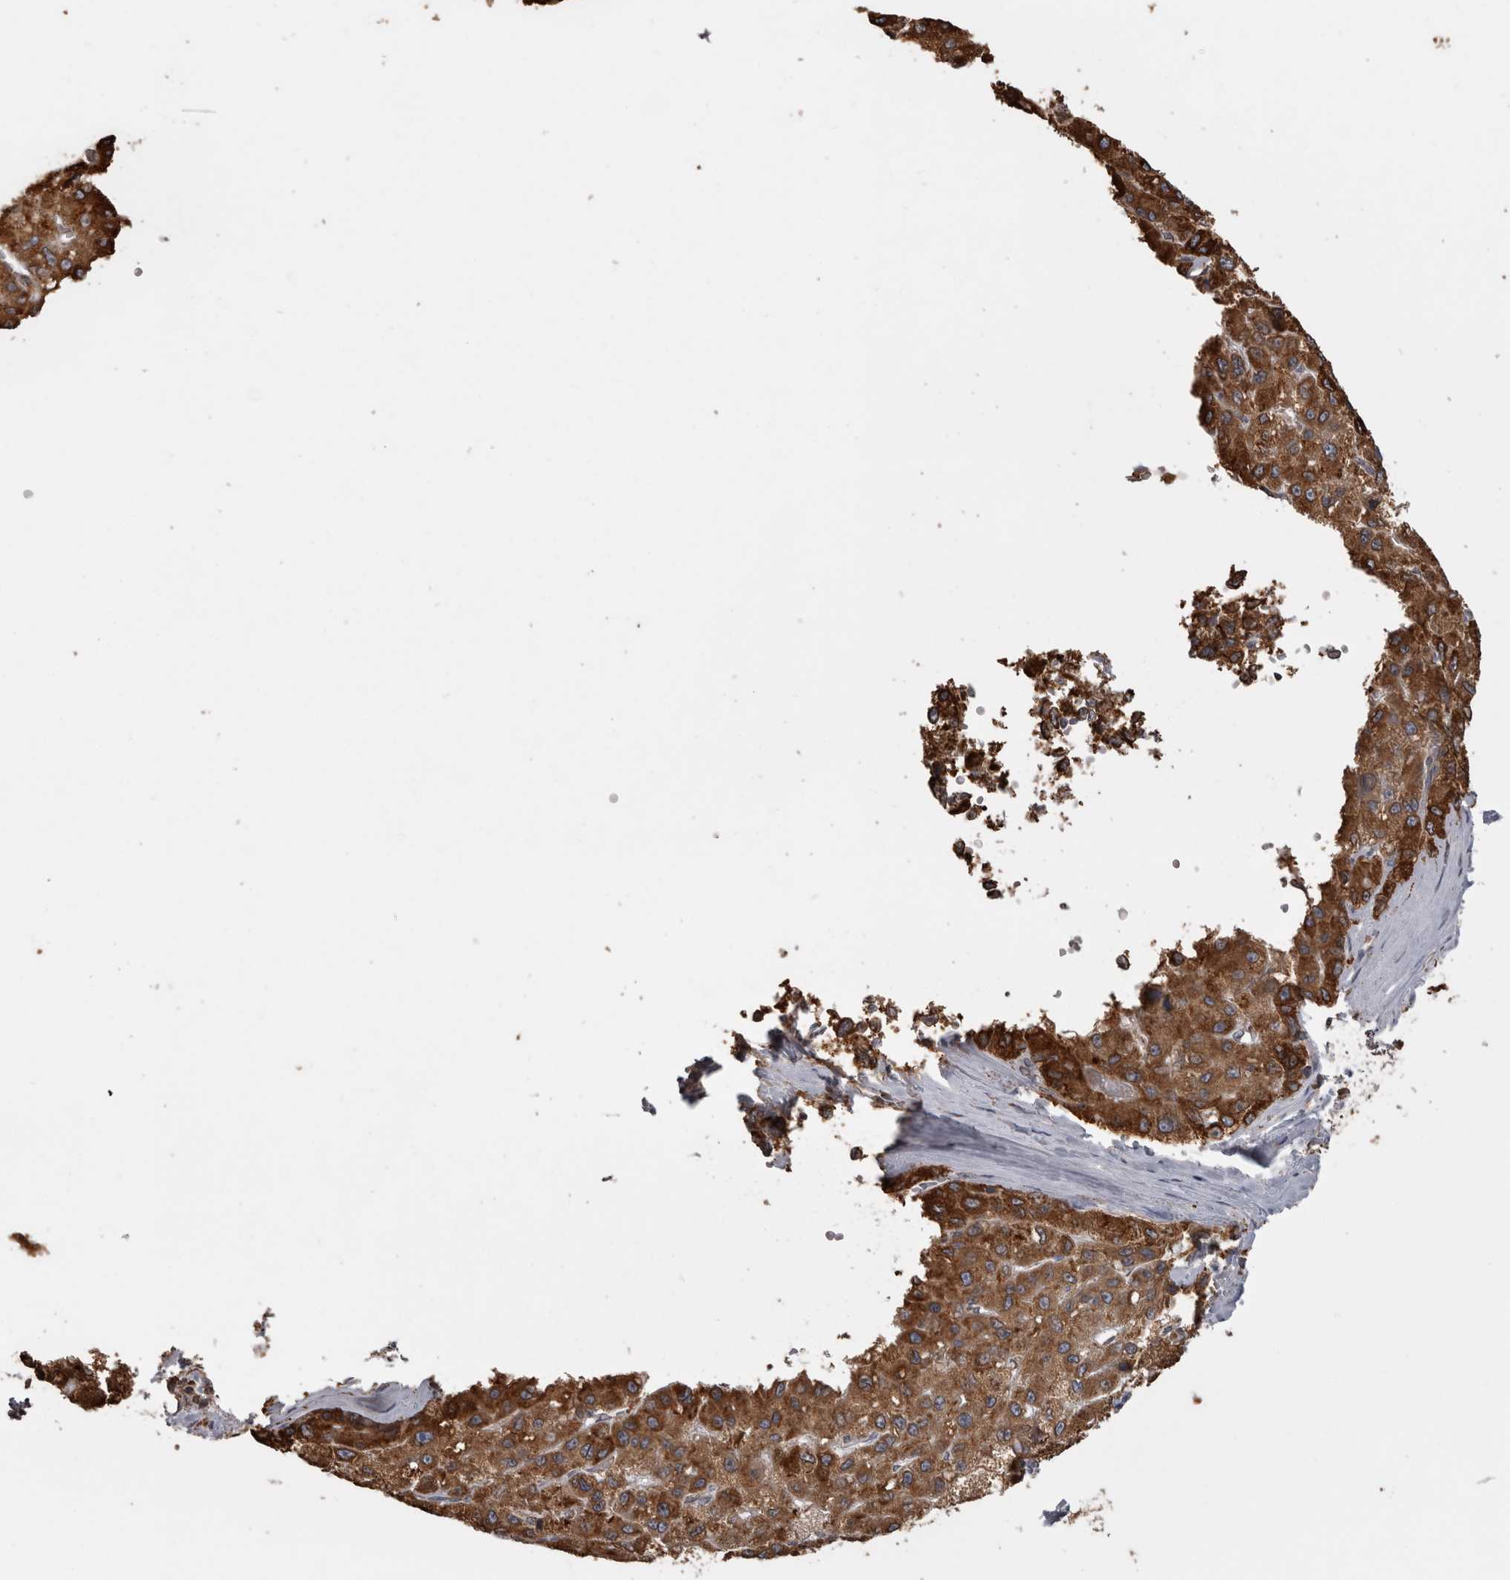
{"staining": {"intensity": "moderate", "quantity": ">75%", "location": "cytoplasmic/membranous"}, "tissue": "liver cancer", "cell_type": "Tumor cells", "image_type": "cancer", "snomed": [{"axis": "morphology", "description": "Carcinoma, Hepatocellular, NOS"}, {"axis": "topography", "description": "Liver"}], "caption": "Moderate cytoplasmic/membranous positivity for a protein is identified in approximately >75% of tumor cells of liver cancer using IHC.", "gene": "PON2", "patient": {"sex": "male", "age": 80}}